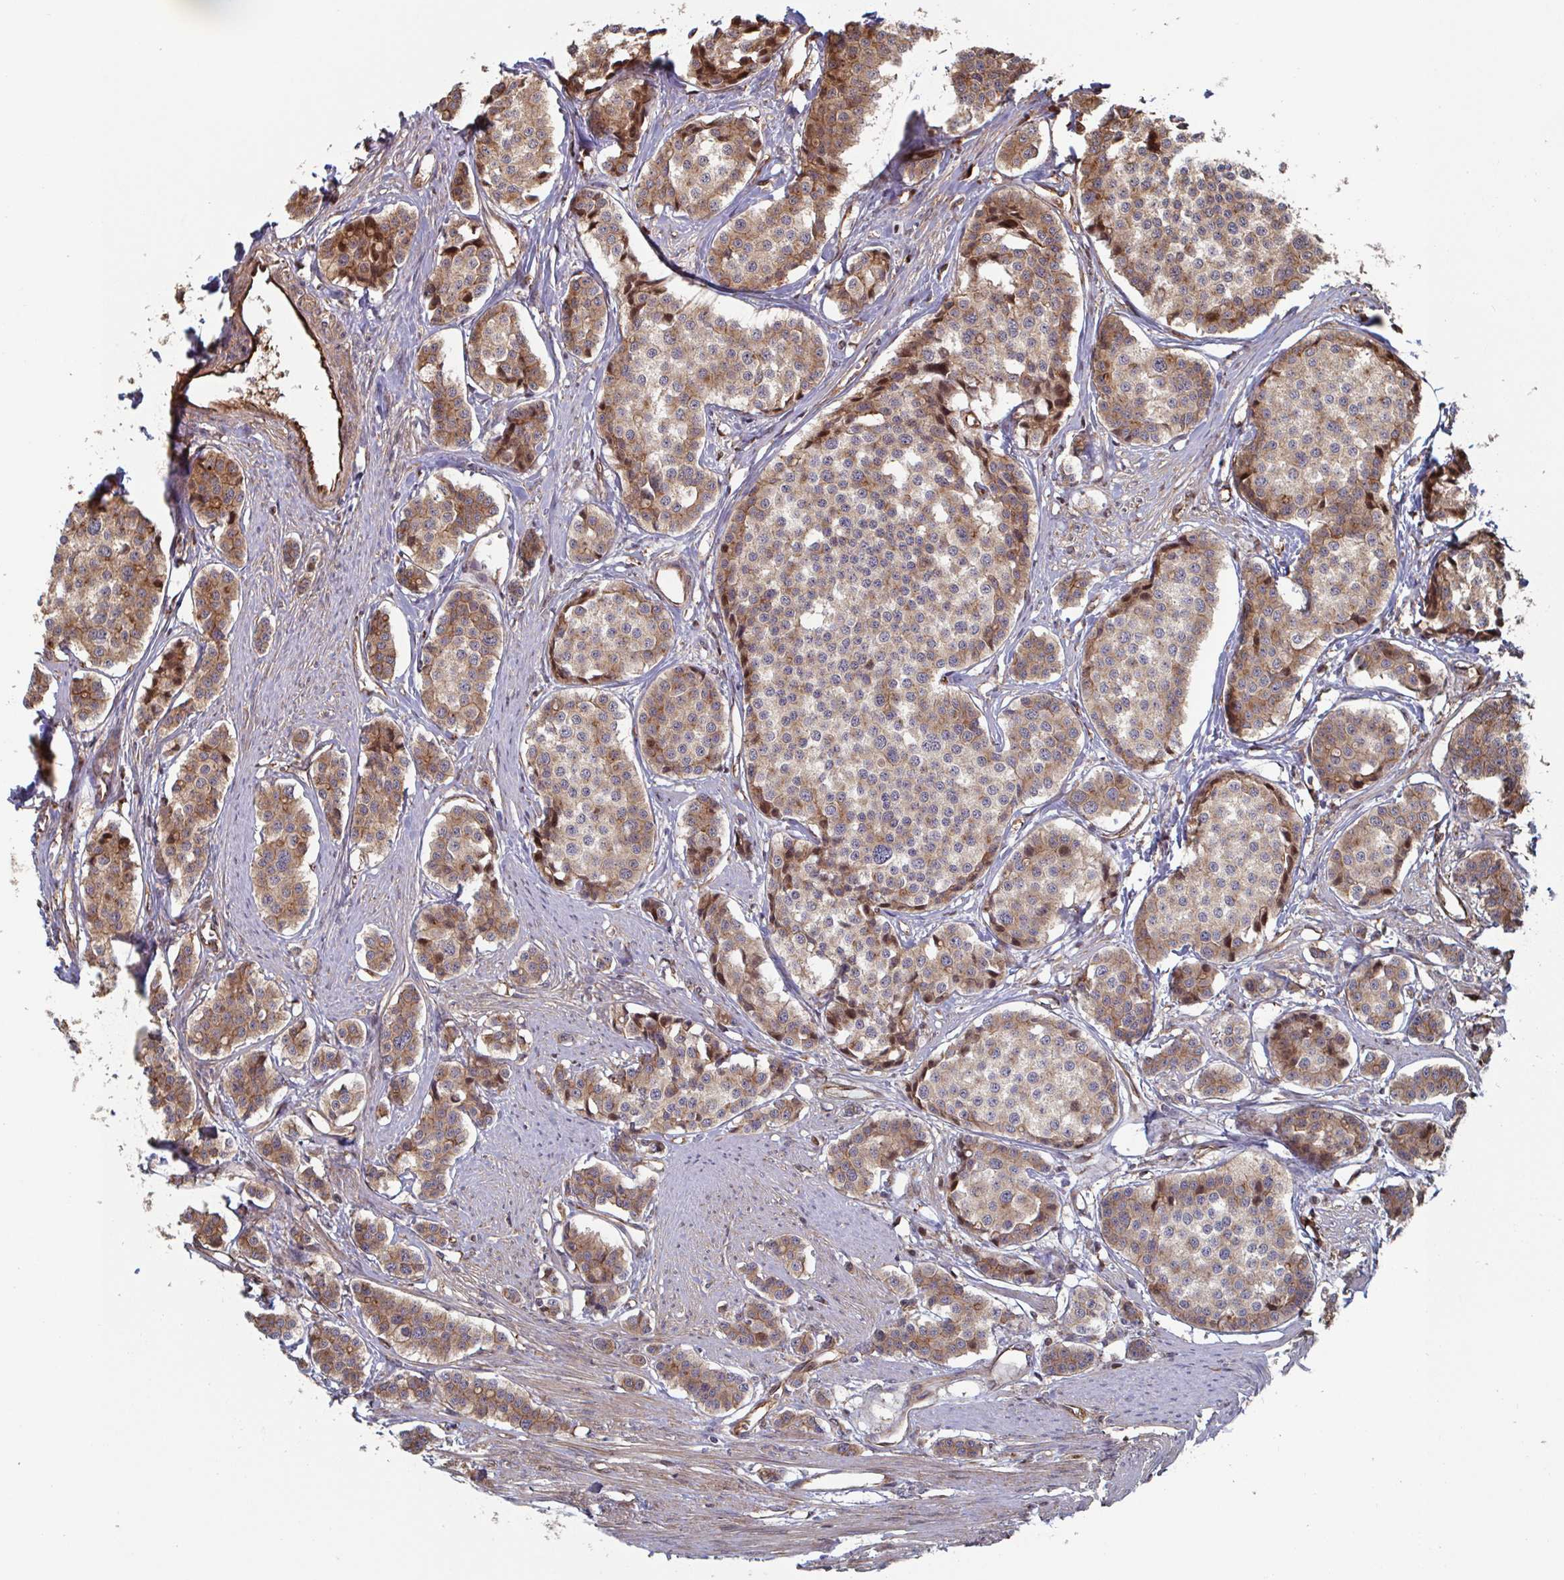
{"staining": {"intensity": "moderate", "quantity": ">75%", "location": "cytoplasmic/membranous"}, "tissue": "carcinoid", "cell_type": "Tumor cells", "image_type": "cancer", "snomed": [{"axis": "morphology", "description": "Carcinoid, malignant, NOS"}, {"axis": "topography", "description": "Small intestine"}], "caption": "Immunohistochemistry (IHC) of human carcinoid (malignant) displays medium levels of moderate cytoplasmic/membranous expression in about >75% of tumor cells.", "gene": "DVL3", "patient": {"sex": "male", "age": 60}}